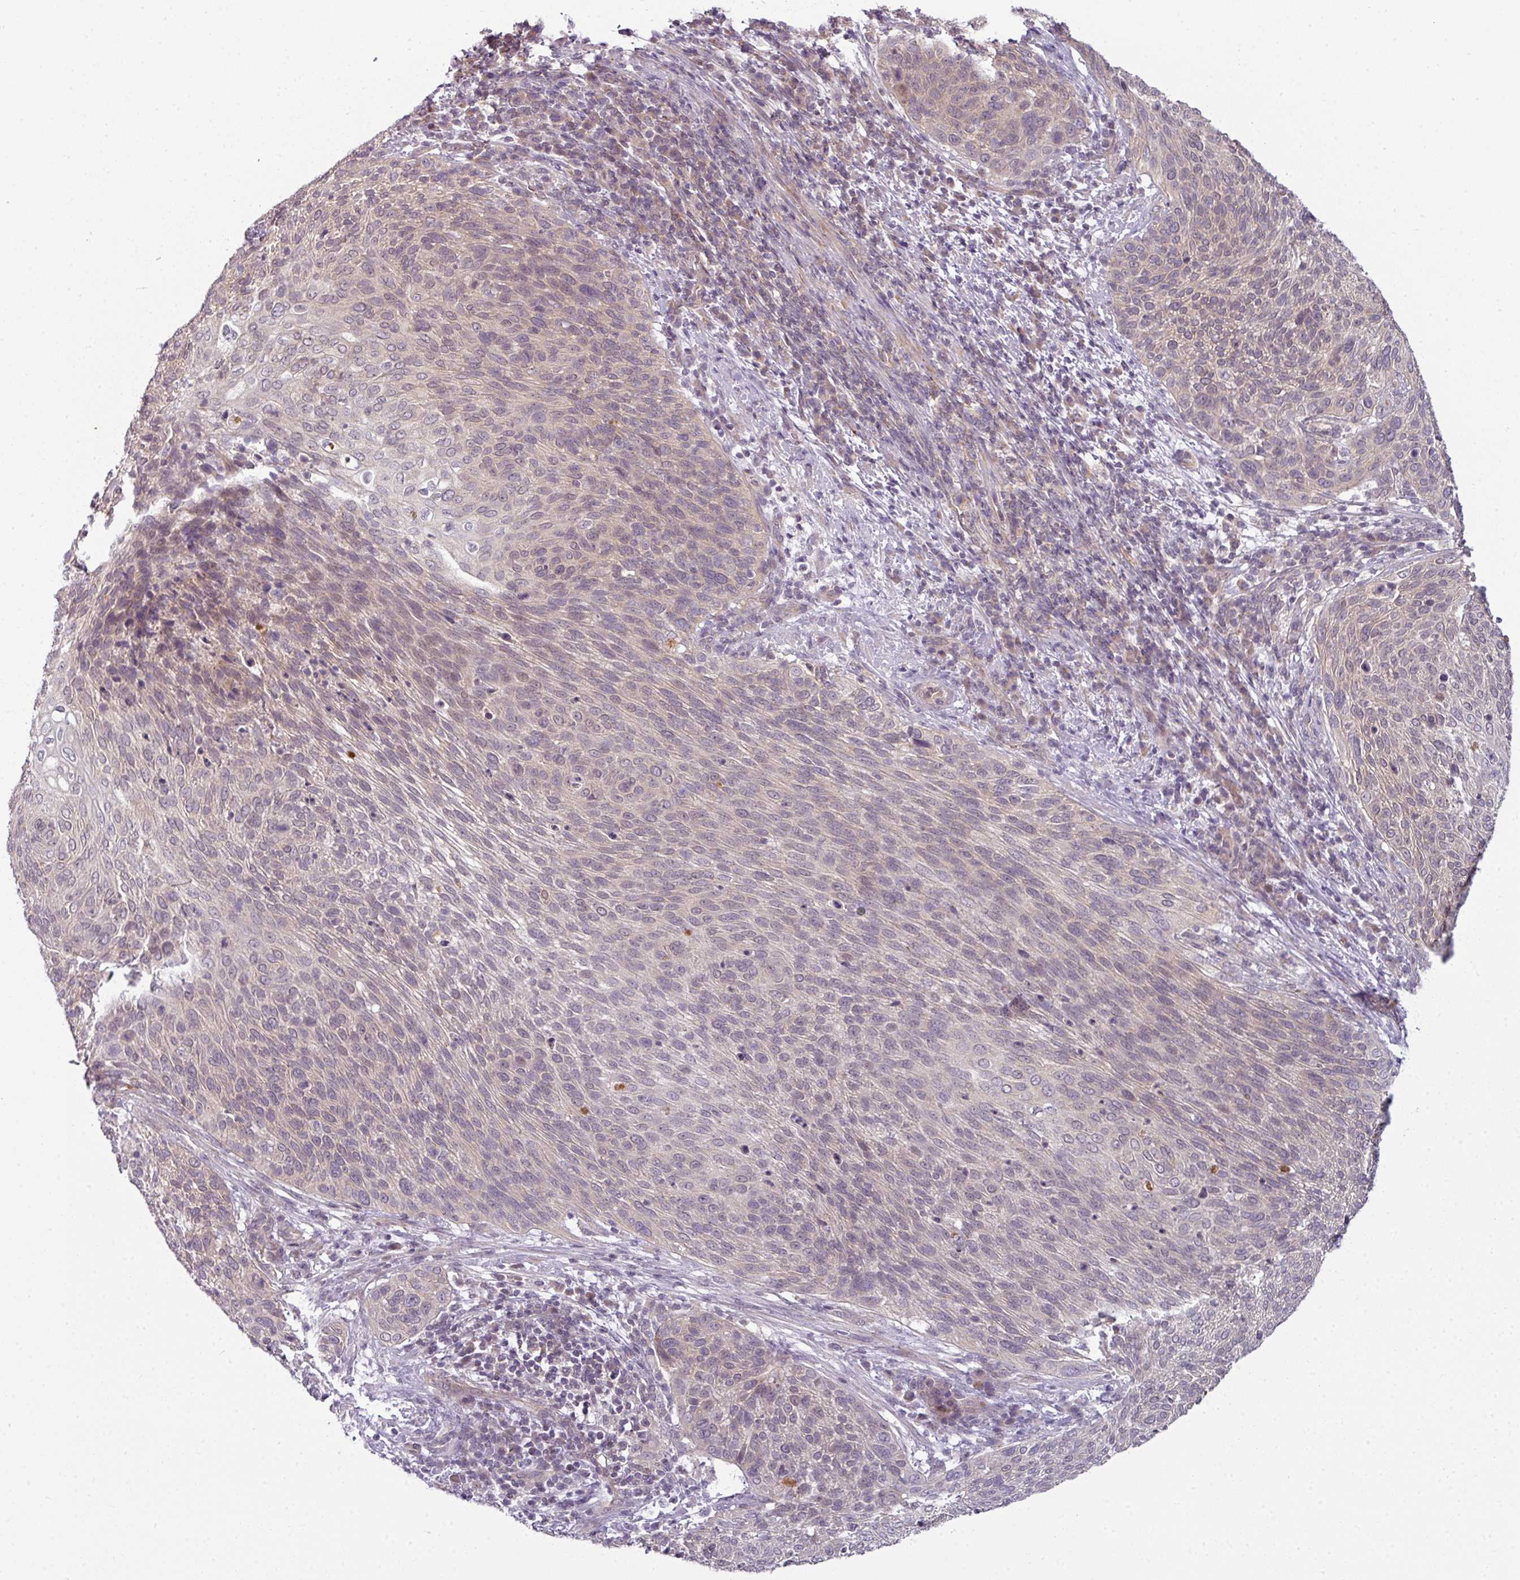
{"staining": {"intensity": "weak", "quantity": "25%-75%", "location": "cytoplasmic/membranous"}, "tissue": "cervical cancer", "cell_type": "Tumor cells", "image_type": "cancer", "snomed": [{"axis": "morphology", "description": "Squamous cell carcinoma, NOS"}, {"axis": "topography", "description": "Cervix"}], "caption": "Human cervical cancer (squamous cell carcinoma) stained with a protein marker exhibits weak staining in tumor cells.", "gene": "DERPC", "patient": {"sex": "female", "age": 31}}